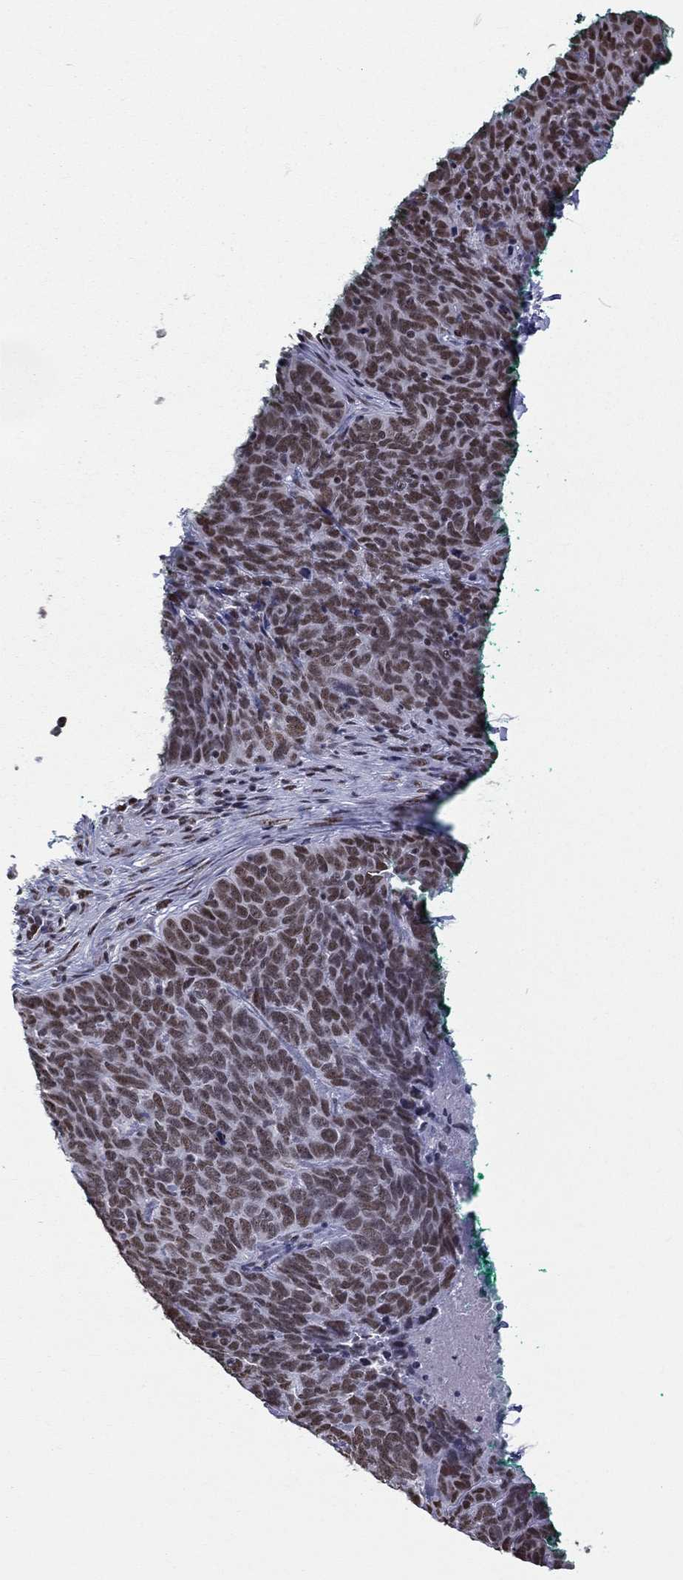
{"staining": {"intensity": "moderate", "quantity": ">75%", "location": "nuclear"}, "tissue": "skin cancer", "cell_type": "Tumor cells", "image_type": "cancer", "snomed": [{"axis": "morphology", "description": "Squamous cell carcinoma, NOS"}, {"axis": "topography", "description": "Skin"}, {"axis": "topography", "description": "Anal"}], "caption": "Immunohistochemical staining of human skin cancer reveals medium levels of moderate nuclear expression in approximately >75% of tumor cells.", "gene": "ZNF7", "patient": {"sex": "female", "age": 51}}